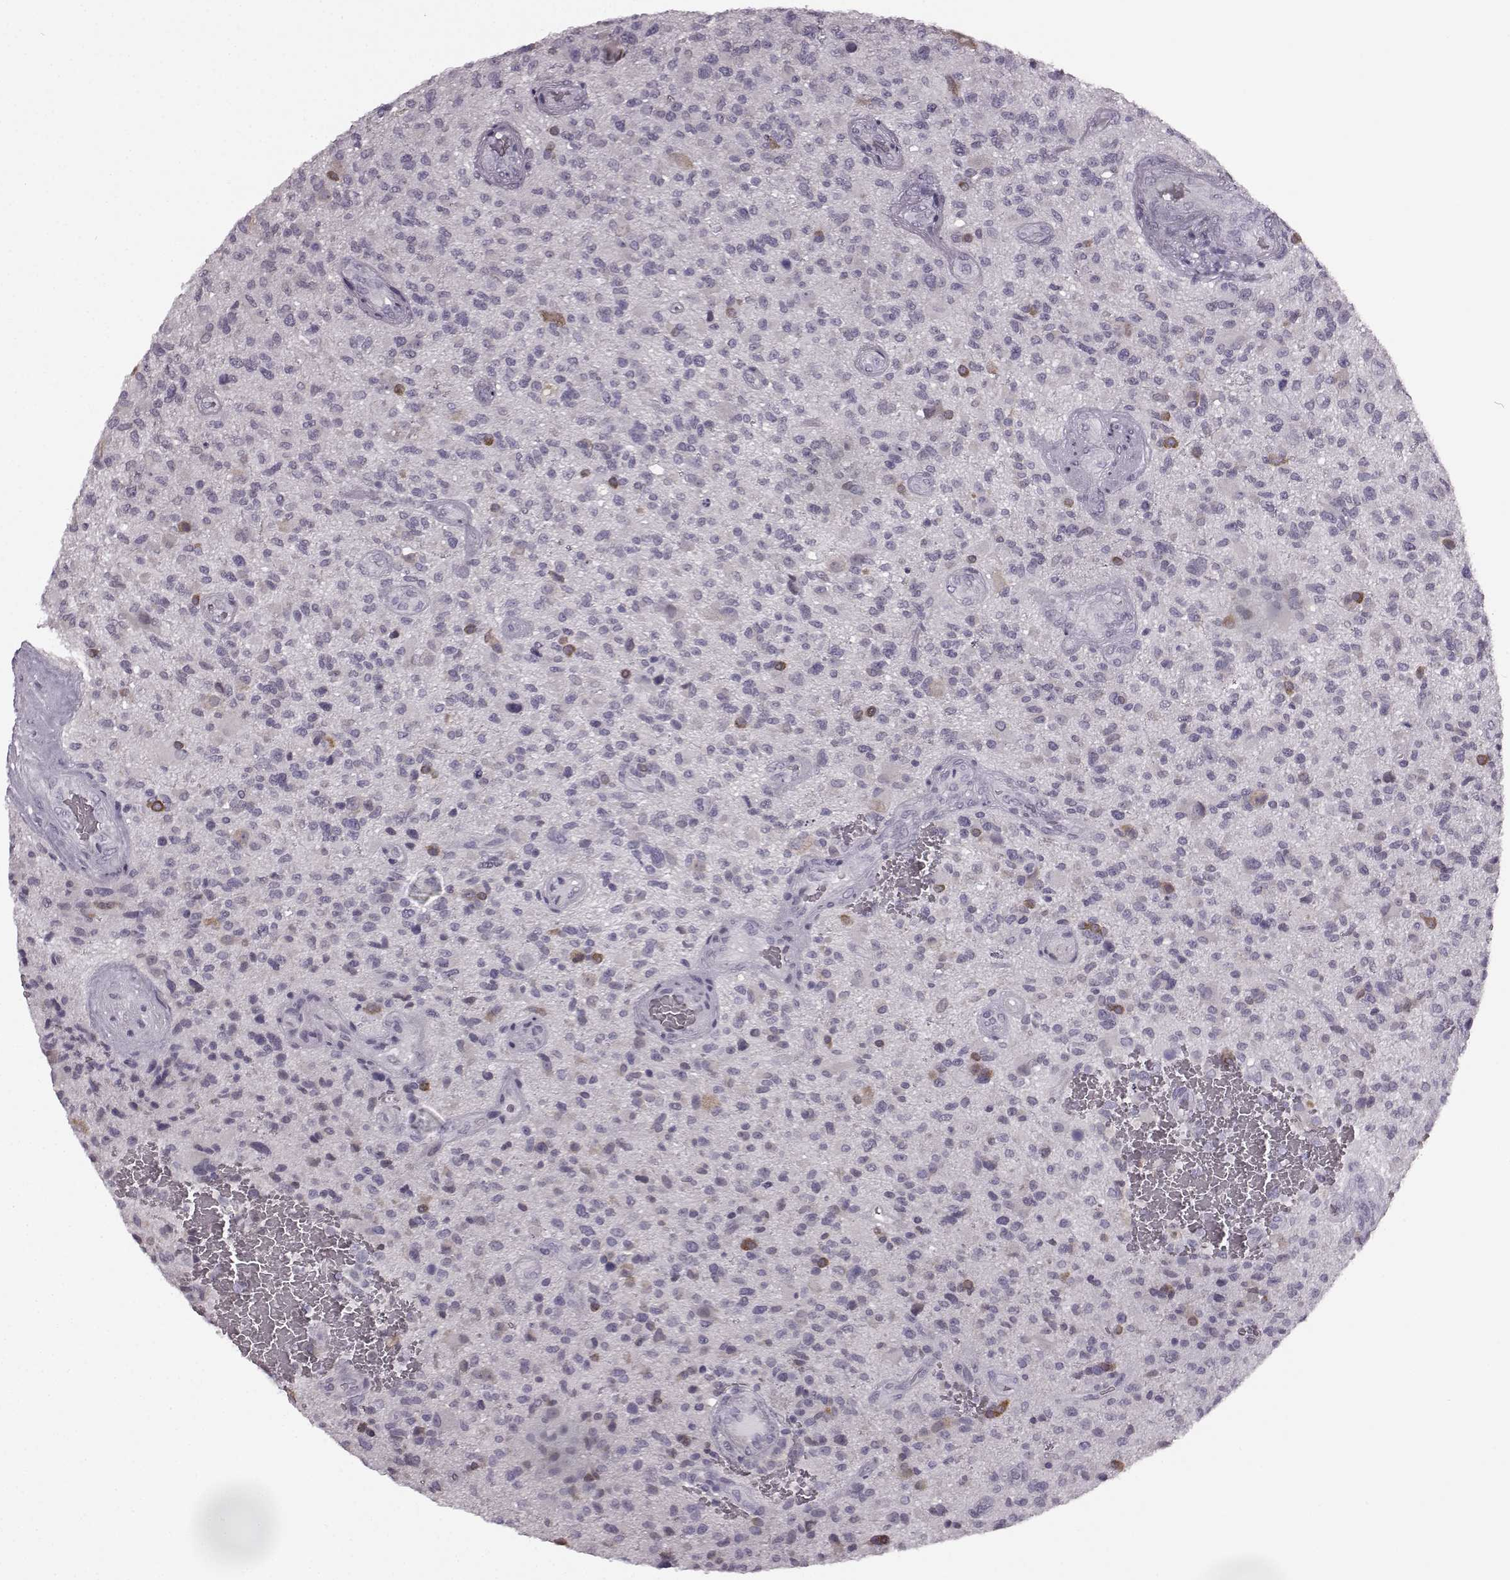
{"staining": {"intensity": "negative", "quantity": "none", "location": "none"}, "tissue": "glioma", "cell_type": "Tumor cells", "image_type": "cancer", "snomed": [{"axis": "morphology", "description": "Glioma, malignant, High grade"}, {"axis": "topography", "description": "Brain"}], "caption": "Tumor cells are negative for brown protein staining in high-grade glioma (malignant). (Brightfield microscopy of DAB (3,3'-diaminobenzidine) IHC at high magnification).", "gene": "SEMG2", "patient": {"sex": "male", "age": 47}}